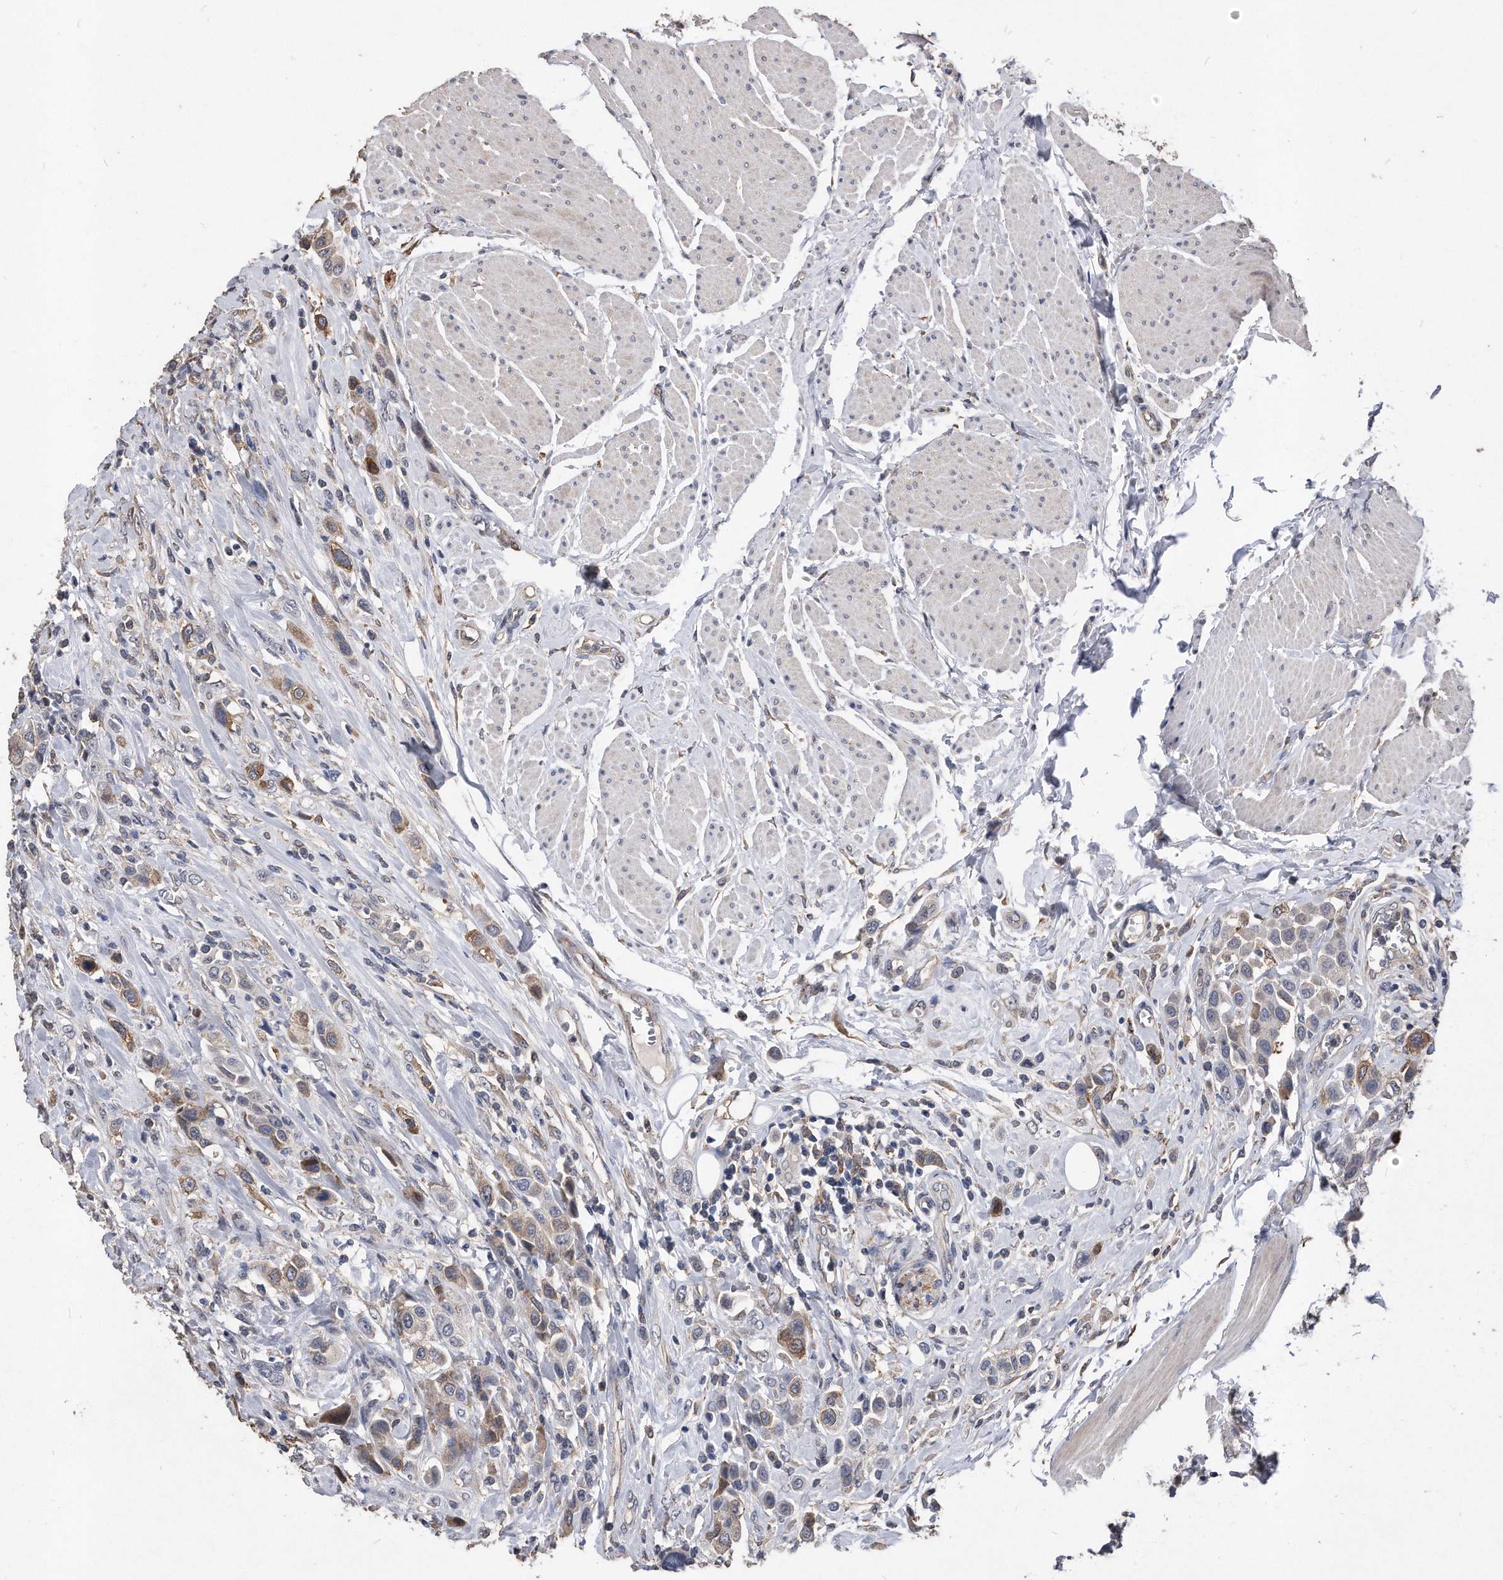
{"staining": {"intensity": "moderate", "quantity": ">75%", "location": "cytoplasmic/membranous"}, "tissue": "urothelial cancer", "cell_type": "Tumor cells", "image_type": "cancer", "snomed": [{"axis": "morphology", "description": "Urothelial carcinoma, High grade"}, {"axis": "topography", "description": "Urinary bladder"}], "caption": "Tumor cells exhibit medium levels of moderate cytoplasmic/membranous staining in about >75% of cells in human urothelial cancer.", "gene": "IL20RA", "patient": {"sex": "male", "age": 50}}